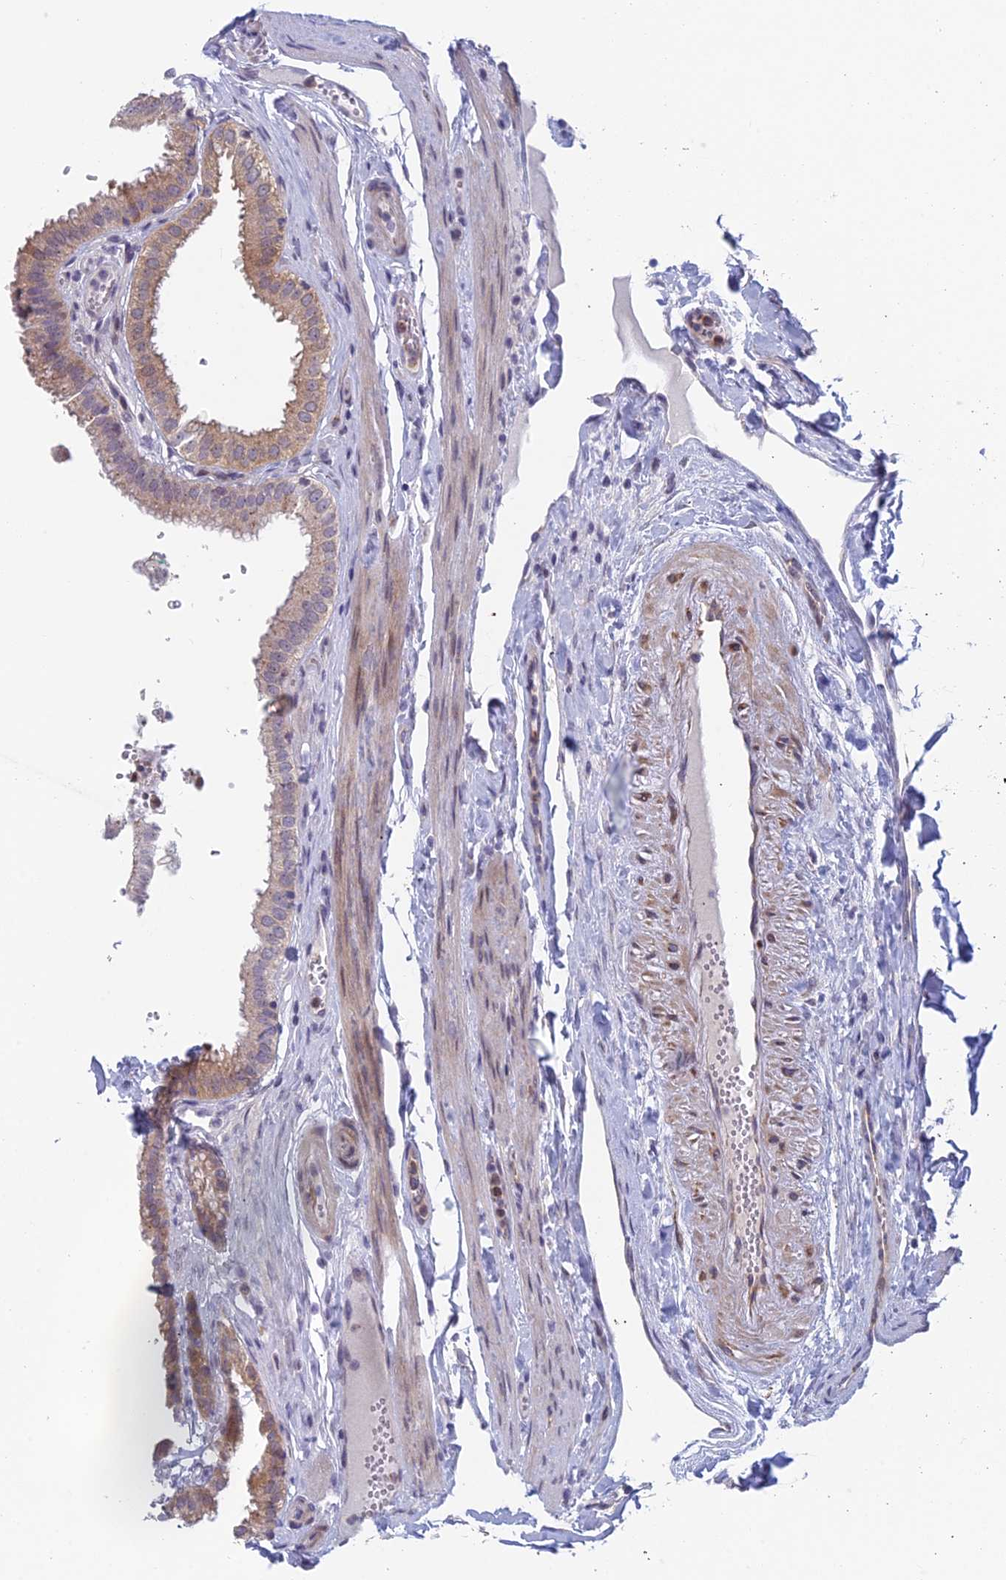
{"staining": {"intensity": "moderate", "quantity": "25%-75%", "location": "cytoplasmic/membranous"}, "tissue": "gallbladder", "cell_type": "Glandular cells", "image_type": "normal", "snomed": [{"axis": "morphology", "description": "Normal tissue, NOS"}, {"axis": "topography", "description": "Gallbladder"}], "caption": "Normal gallbladder was stained to show a protein in brown. There is medium levels of moderate cytoplasmic/membranous staining in about 25%-75% of glandular cells. (DAB IHC, brown staining for protein, blue staining for nuclei).", "gene": "PPP1R26", "patient": {"sex": "female", "age": 61}}